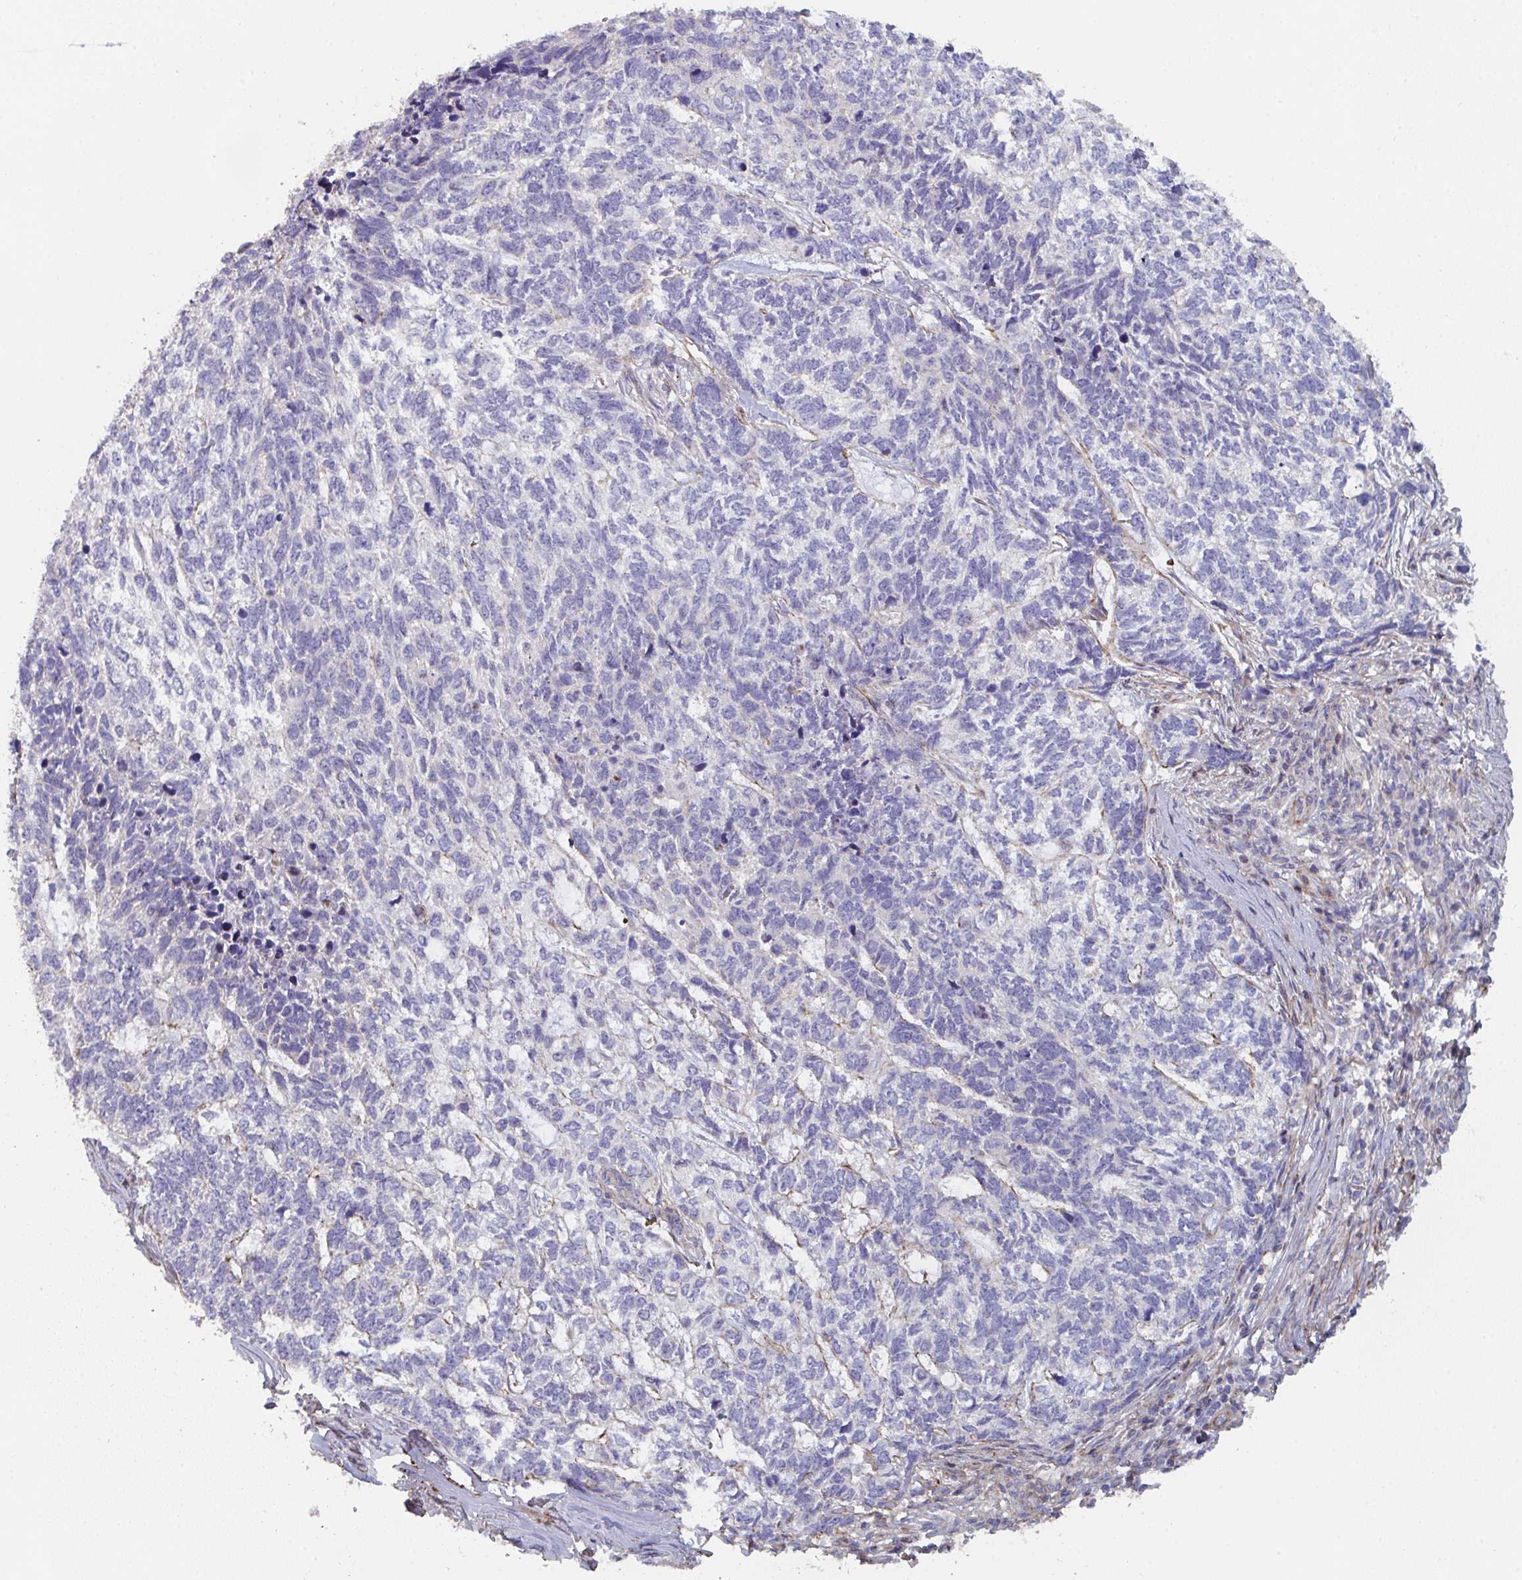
{"staining": {"intensity": "negative", "quantity": "none", "location": "none"}, "tissue": "skin cancer", "cell_type": "Tumor cells", "image_type": "cancer", "snomed": [{"axis": "morphology", "description": "Basal cell carcinoma"}, {"axis": "topography", "description": "Skin"}], "caption": "Immunohistochemistry (IHC) of human skin cancer (basal cell carcinoma) reveals no expression in tumor cells.", "gene": "FZD2", "patient": {"sex": "female", "age": 65}}